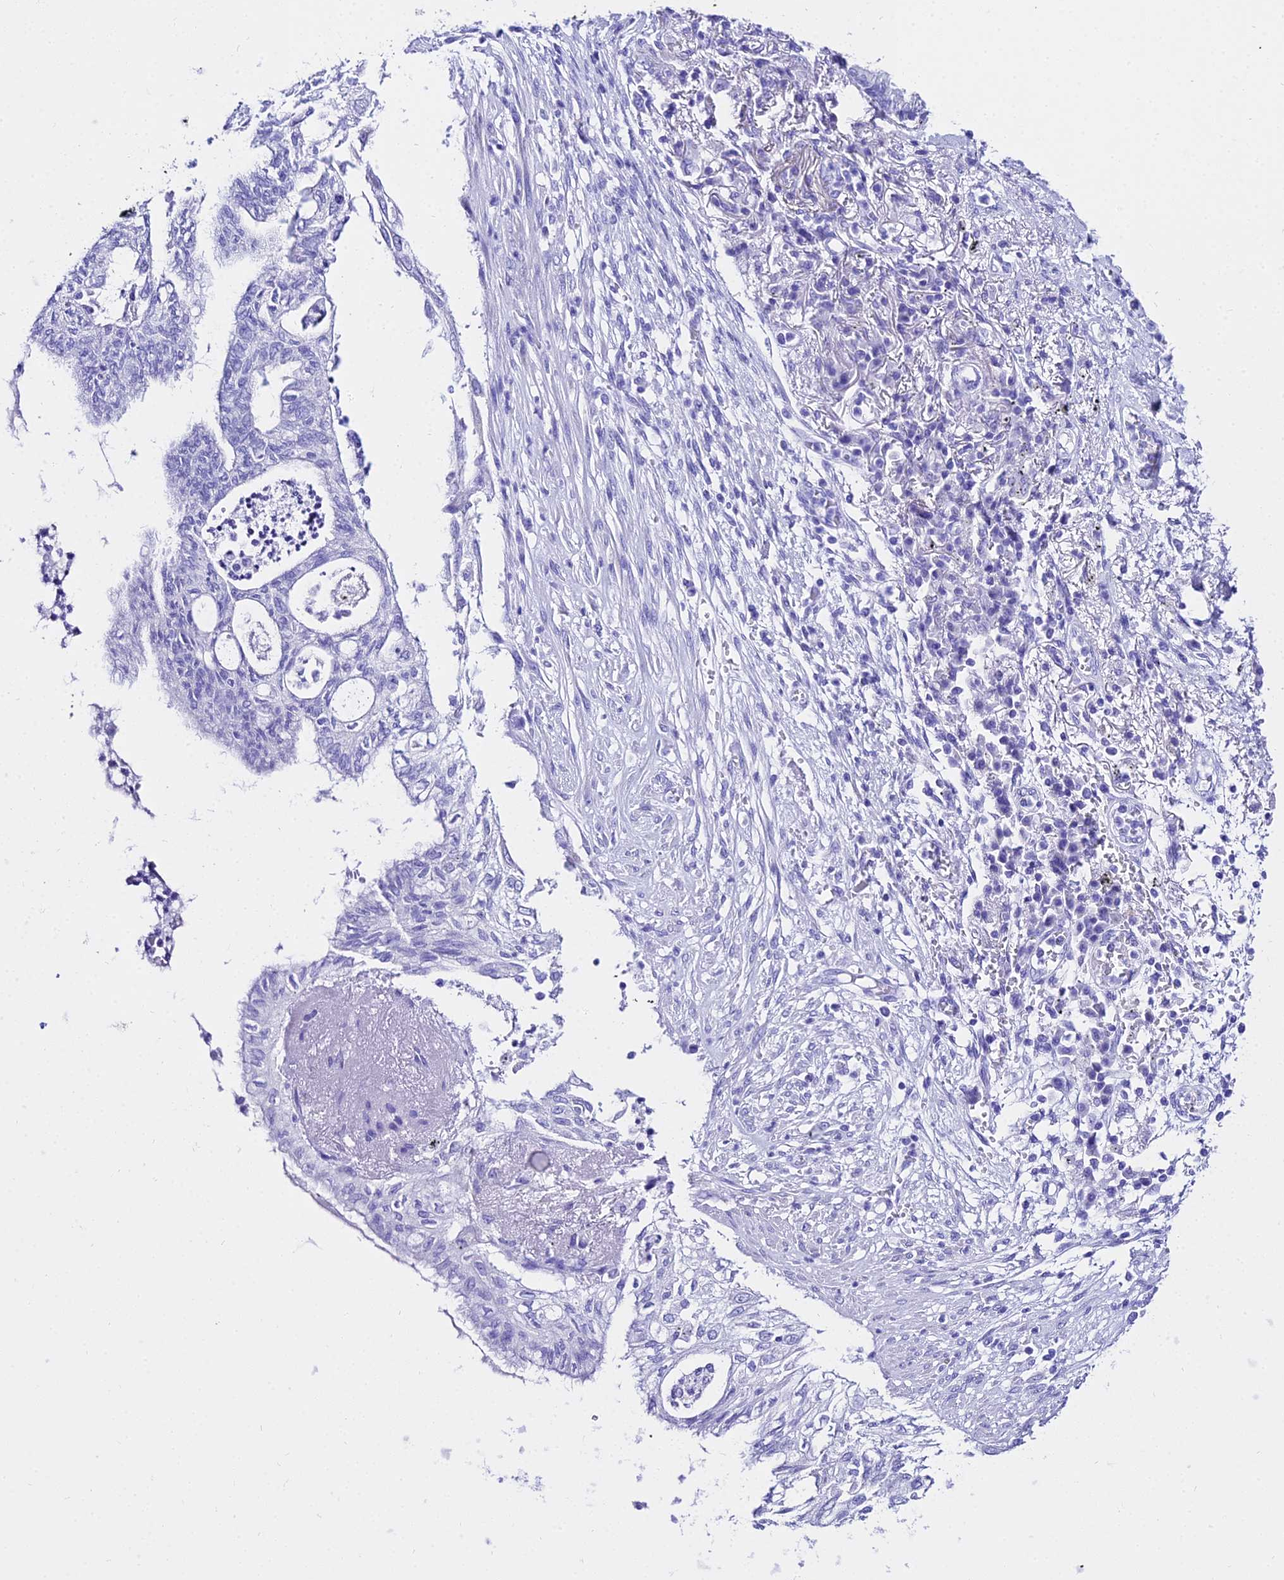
{"staining": {"intensity": "negative", "quantity": "none", "location": "none"}, "tissue": "lung cancer", "cell_type": "Tumor cells", "image_type": "cancer", "snomed": [{"axis": "morphology", "description": "Adenocarcinoma, NOS"}, {"axis": "topography", "description": "Lung"}], "caption": "DAB (3,3'-diaminobenzidine) immunohistochemical staining of lung cancer exhibits no significant staining in tumor cells. (Stains: DAB (3,3'-diaminobenzidine) immunohistochemistry (IHC) with hematoxylin counter stain, Microscopy: brightfield microscopy at high magnification).", "gene": "TRMT44", "patient": {"sex": "female", "age": 70}}